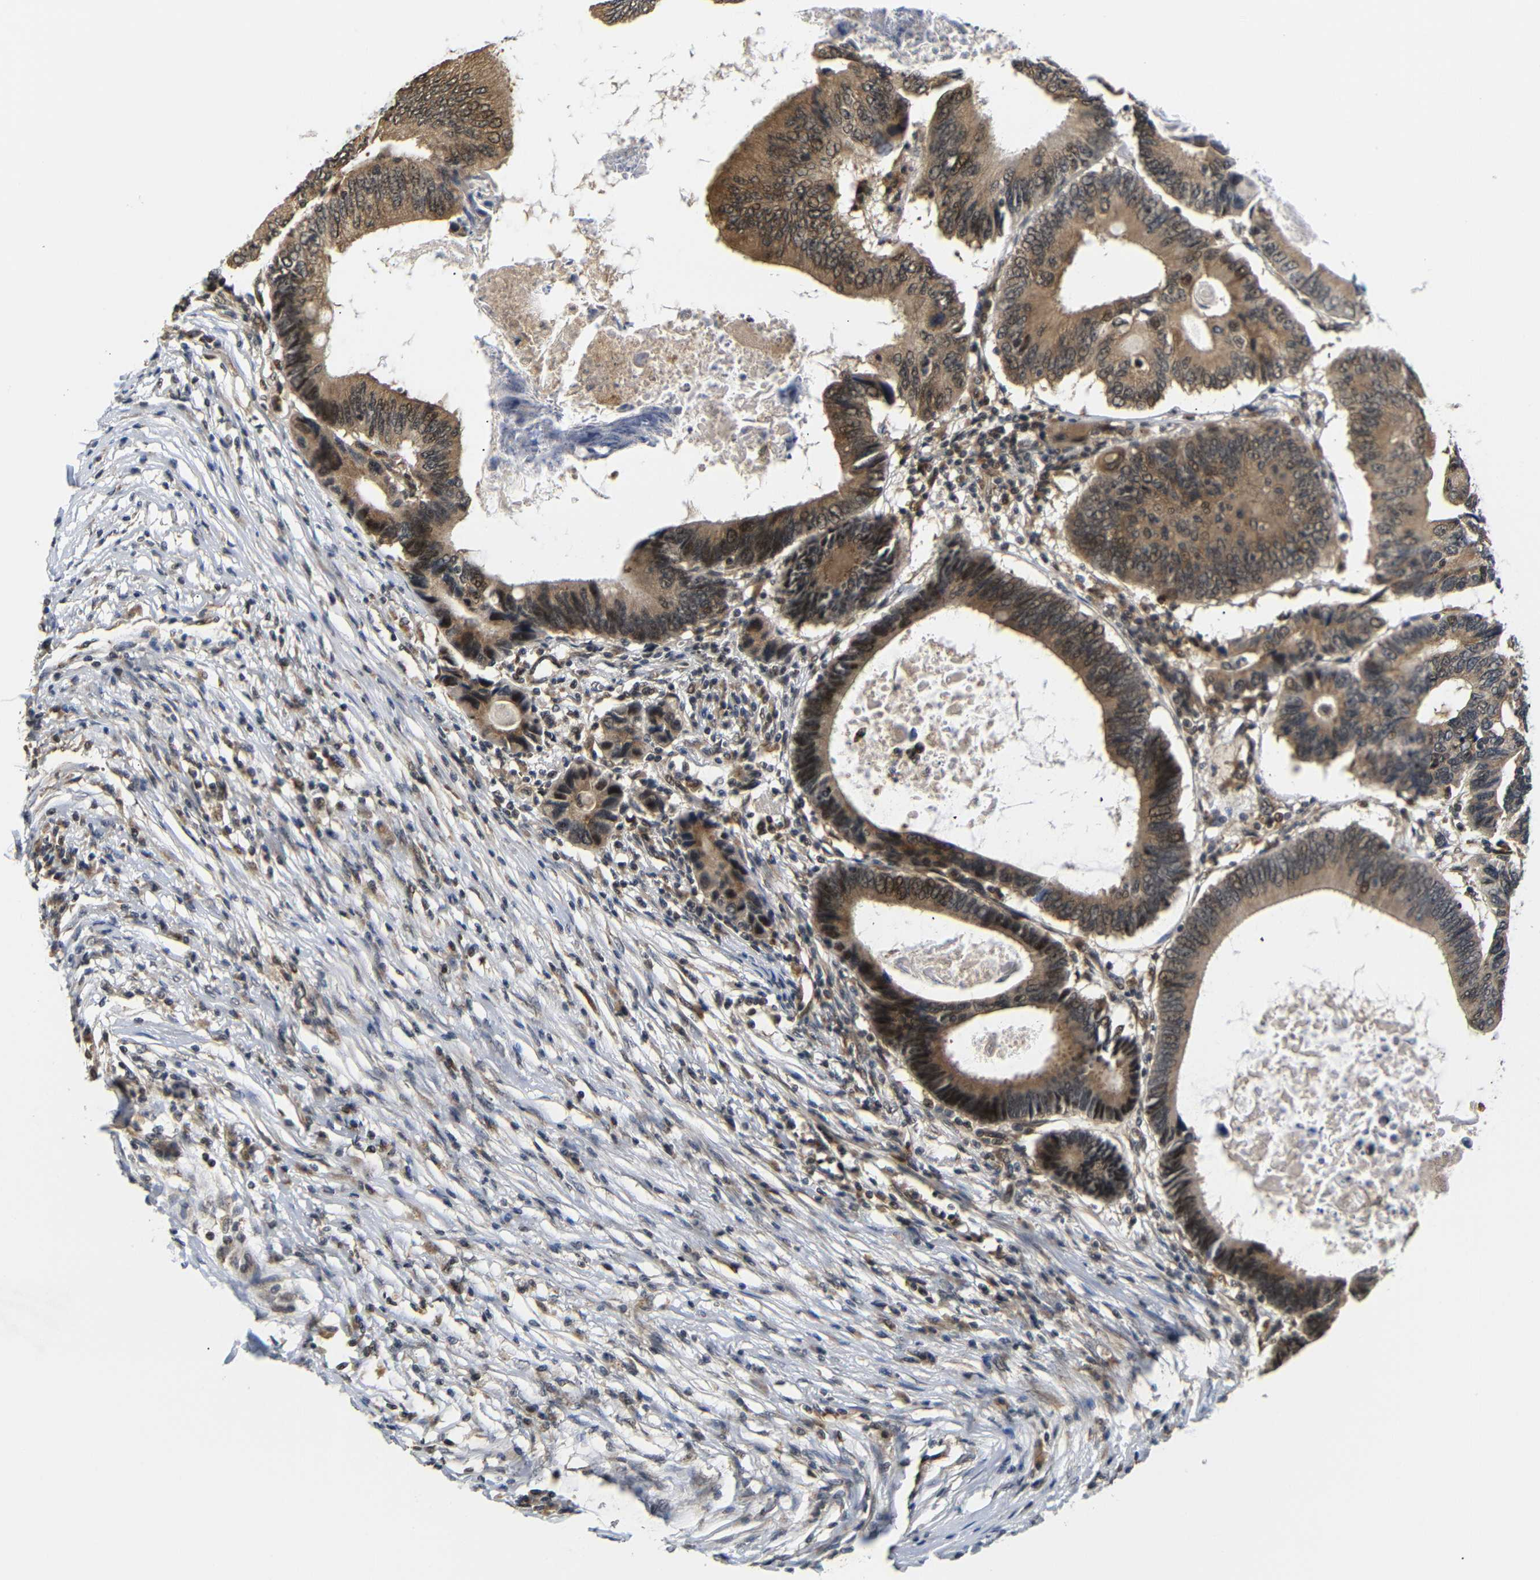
{"staining": {"intensity": "moderate", "quantity": ">75%", "location": "cytoplasmic/membranous,nuclear"}, "tissue": "colorectal cancer", "cell_type": "Tumor cells", "image_type": "cancer", "snomed": [{"axis": "morphology", "description": "Adenocarcinoma, NOS"}, {"axis": "topography", "description": "Colon"}], "caption": "About >75% of tumor cells in colorectal cancer (adenocarcinoma) reveal moderate cytoplasmic/membranous and nuclear protein positivity as visualized by brown immunohistochemical staining.", "gene": "GJA5", "patient": {"sex": "female", "age": 78}}